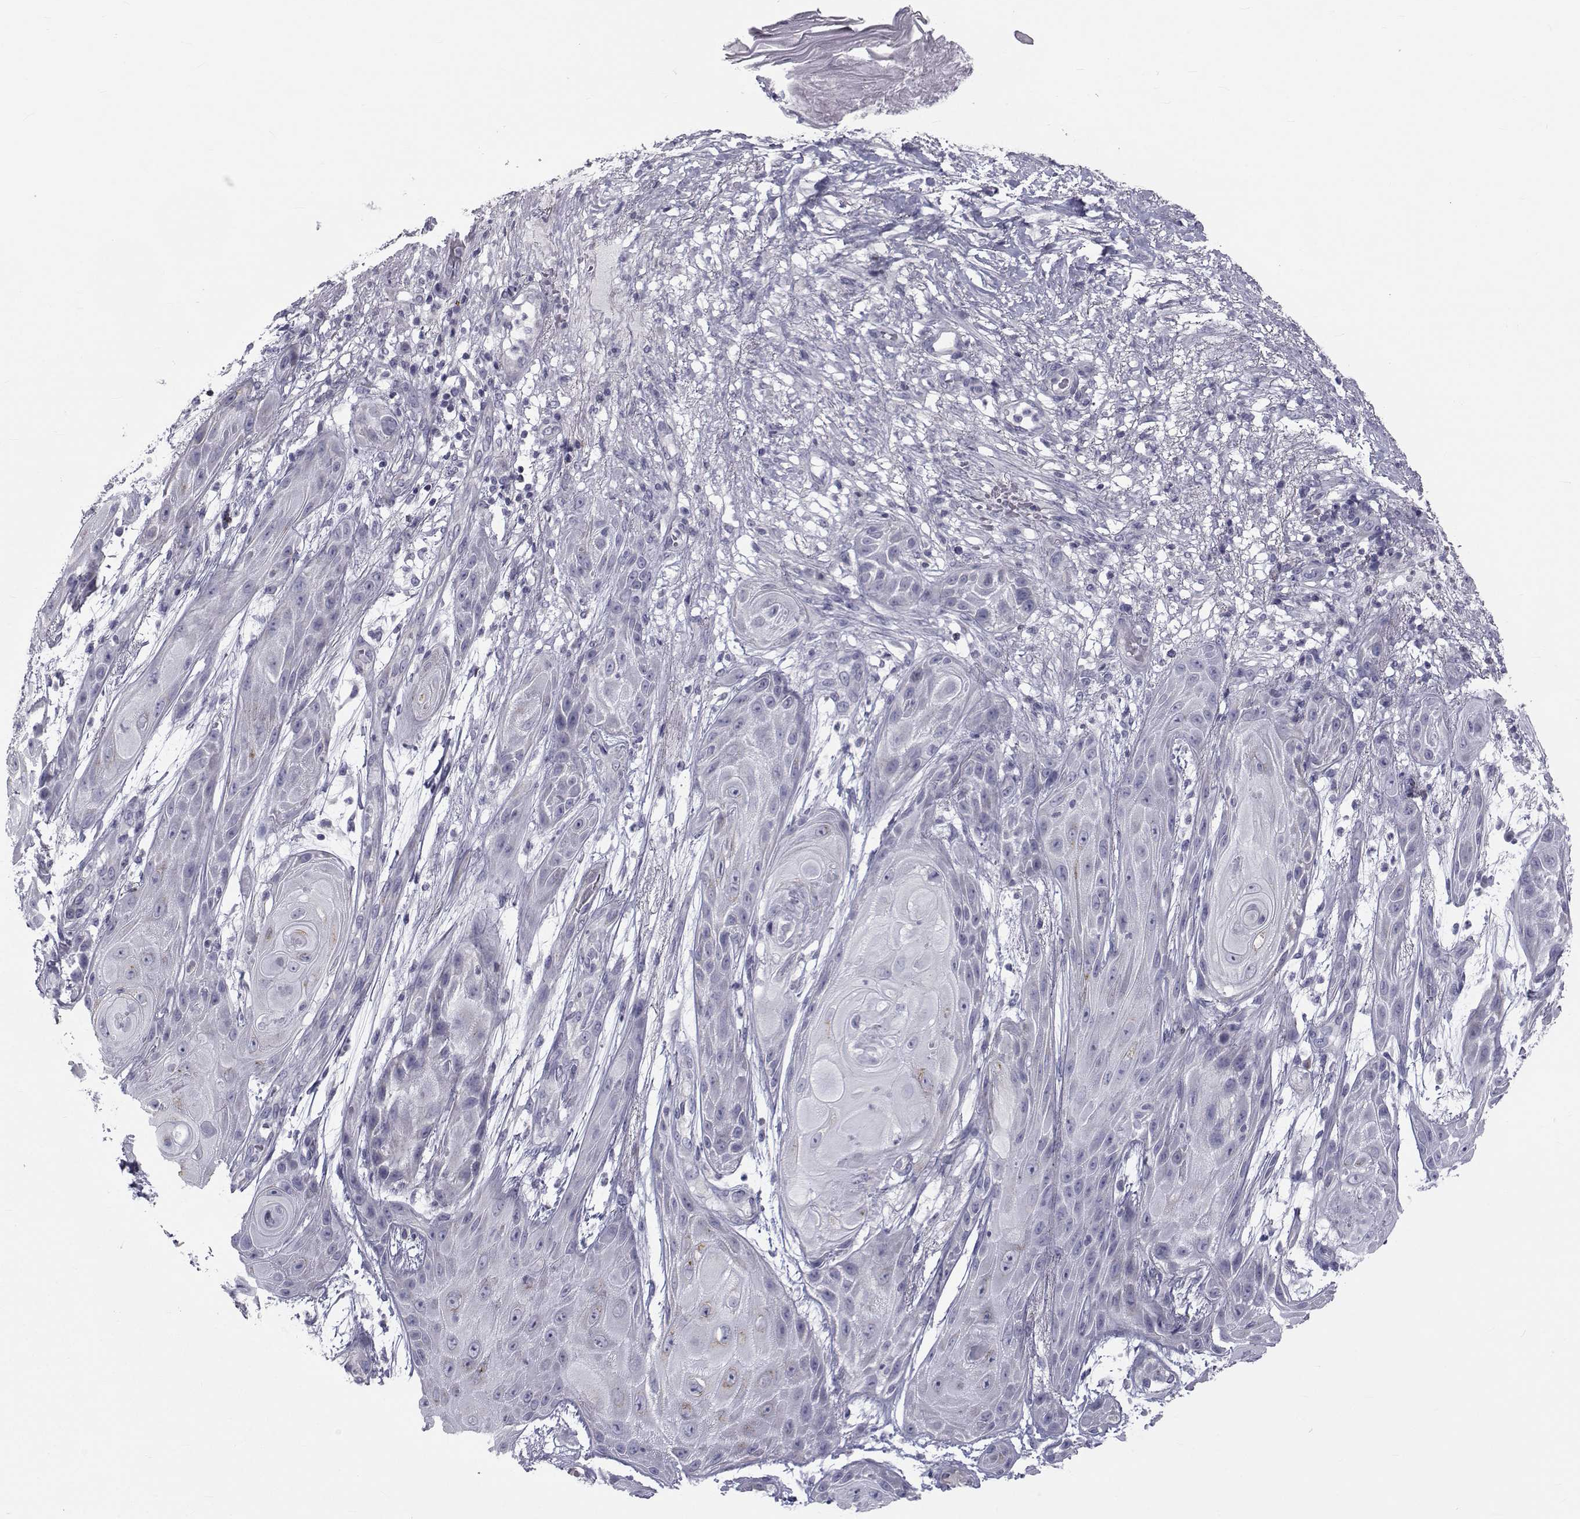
{"staining": {"intensity": "weak", "quantity": "<25%", "location": "cytoplasmic/membranous"}, "tissue": "skin cancer", "cell_type": "Tumor cells", "image_type": "cancer", "snomed": [{"axis": "morphology", "description": "Squamous cell carcinoma, NOS"}, {"axis": "topography", "description": "Skin"}], "caption": "DAB immunohistochemical staining of human skin squamous cell carcinoma exhibits no significant positivity in tumor cells.", "gene": "FDXR", "patient": {"sex": "male", "age": 62}}